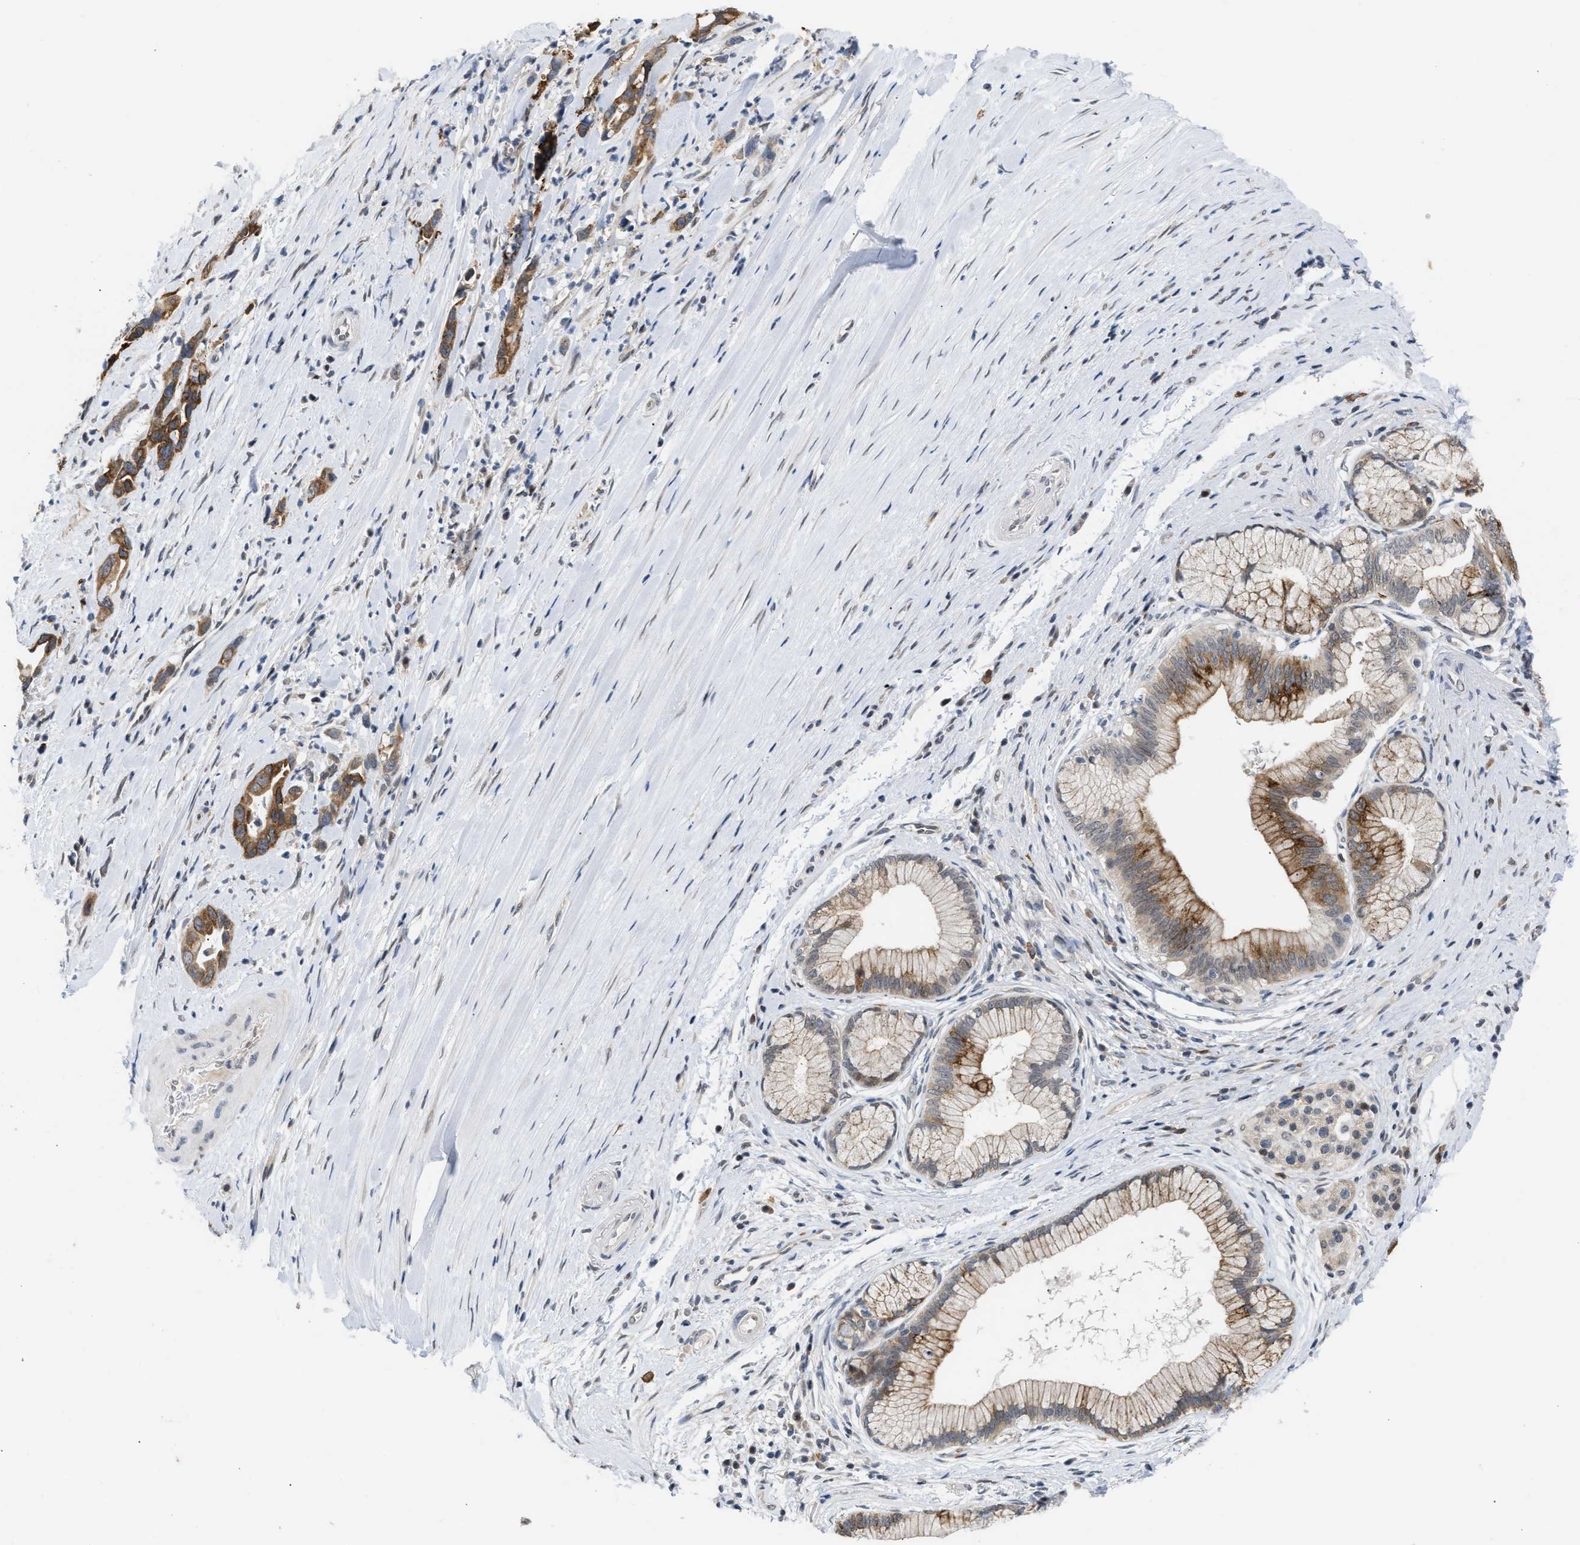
{"staining": {"intensity": "moderate", "quantity": ">75%", "location": "cytoplasmic/membranous"}, "tissue": "pancreatic cancer", "cell_type": "Tumor cells", "image_type": "cancer", "snomed": [{"axis": "morphology", "description": "Adenocarcinoma, NOS"}, {"axis": "topography", "description": "Pancreas"}], "caption": "High-power microscopy captured an IHC photomicrograph of adenocarcinoma (pancreatic), revealing moderate cytoplasmic/membranous positivity in about >75% of tumor cells.", "gene": "TXNRD3", "patient": {"sex": "female", "age": 70}}